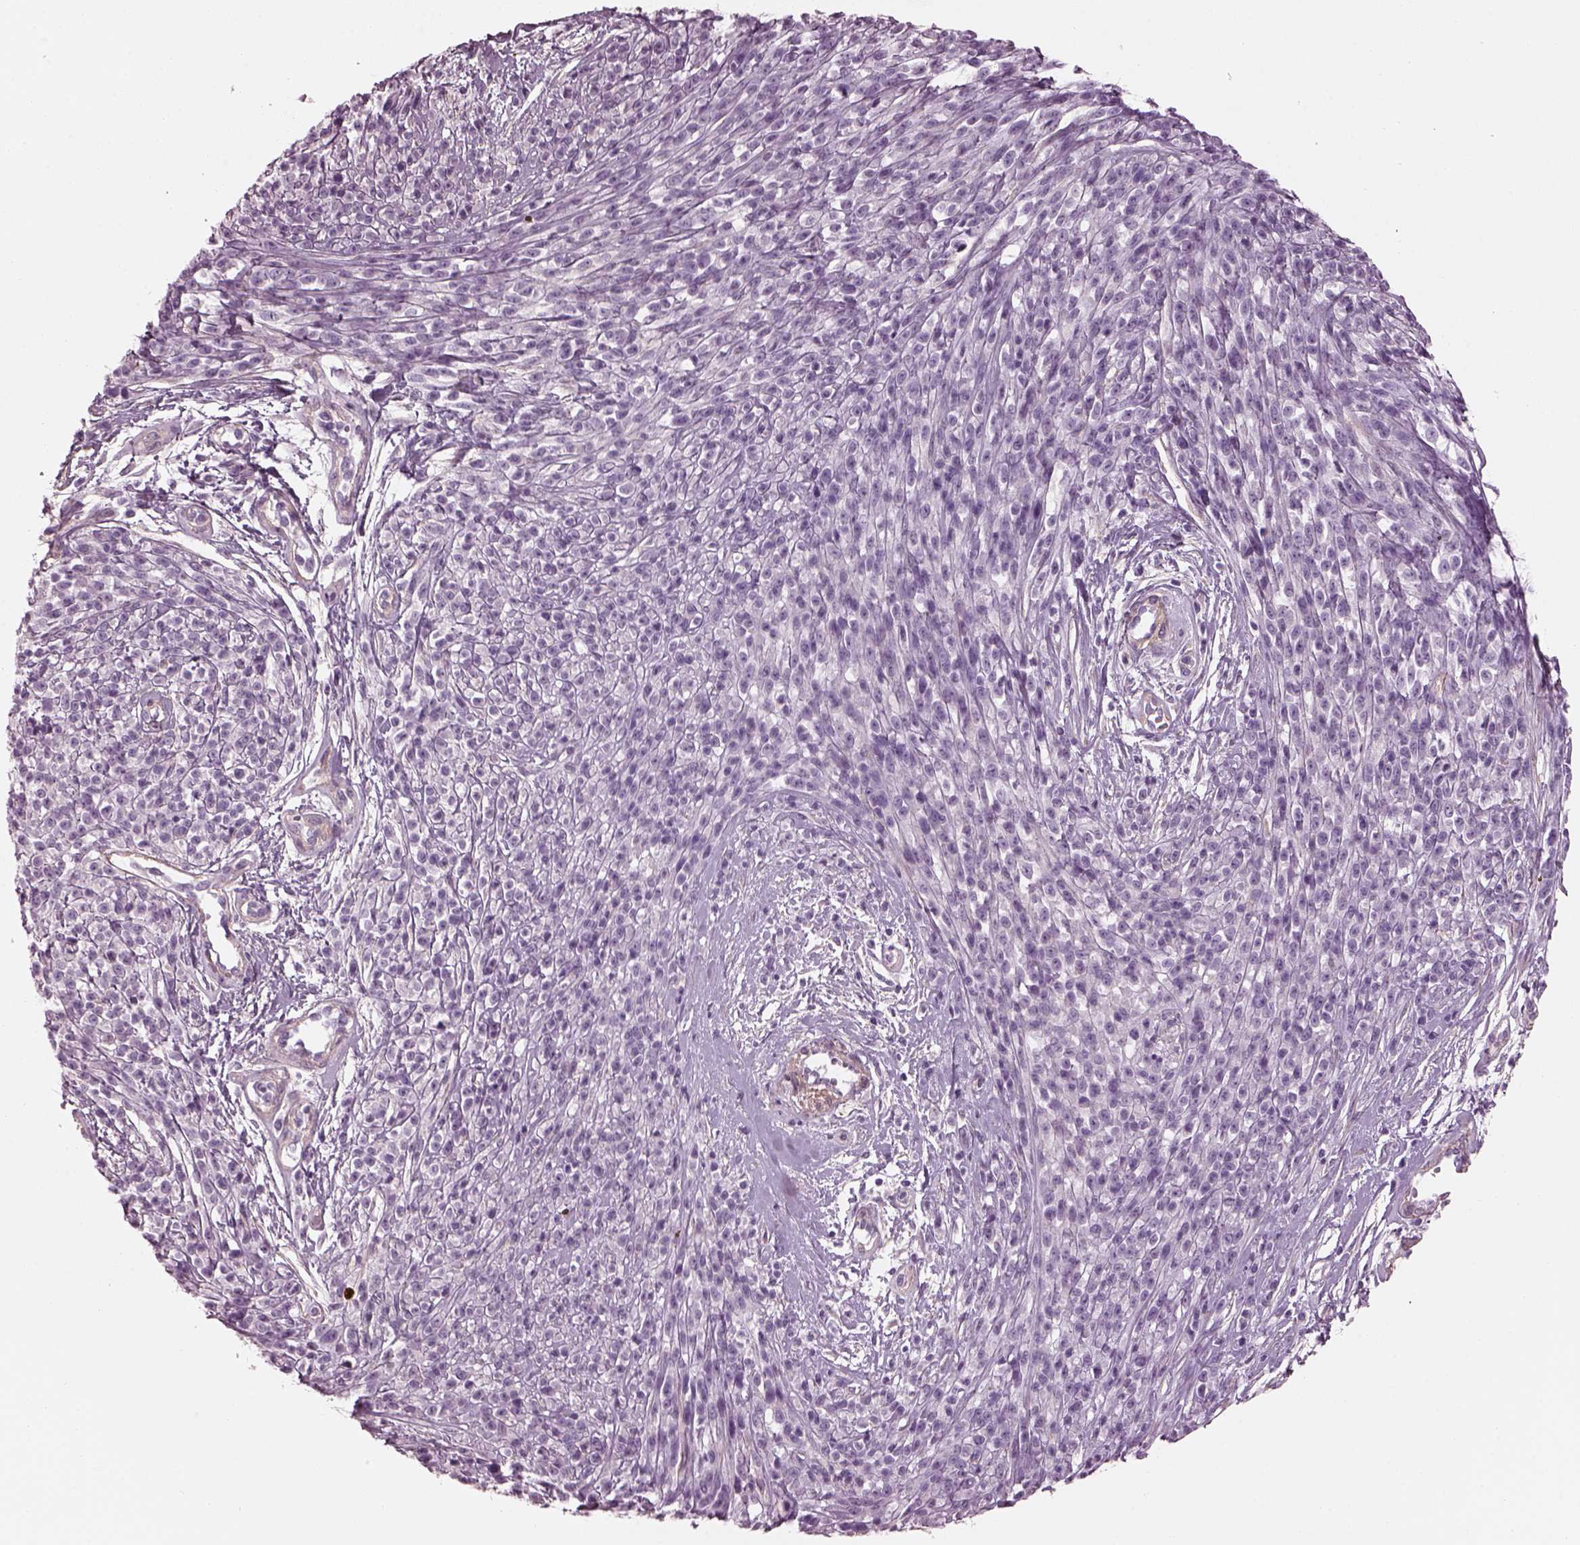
{"staining": {"intensity": "negative", "quantity": "none", "location": "none"}, "tissue": "melanoma", "cell_type": "Tumor cells", "image_type": "cancer", "snomed": [{"axis": "morphology", "description": "Malignant melanoma, NOS"}, {"axis": "topography", "description": "Skin"}, {"axis": "topography", "description": "Skin of trunk"}], "caption": "Tumor cells show no significant positivity in melanoma. (Brightfield microscopy of DAB (3,3'-diaminobenzidine) immunohistochemistry at high magnification).", "gene": "BFSP1", "patient": {"sex": "male", "age": 74}}